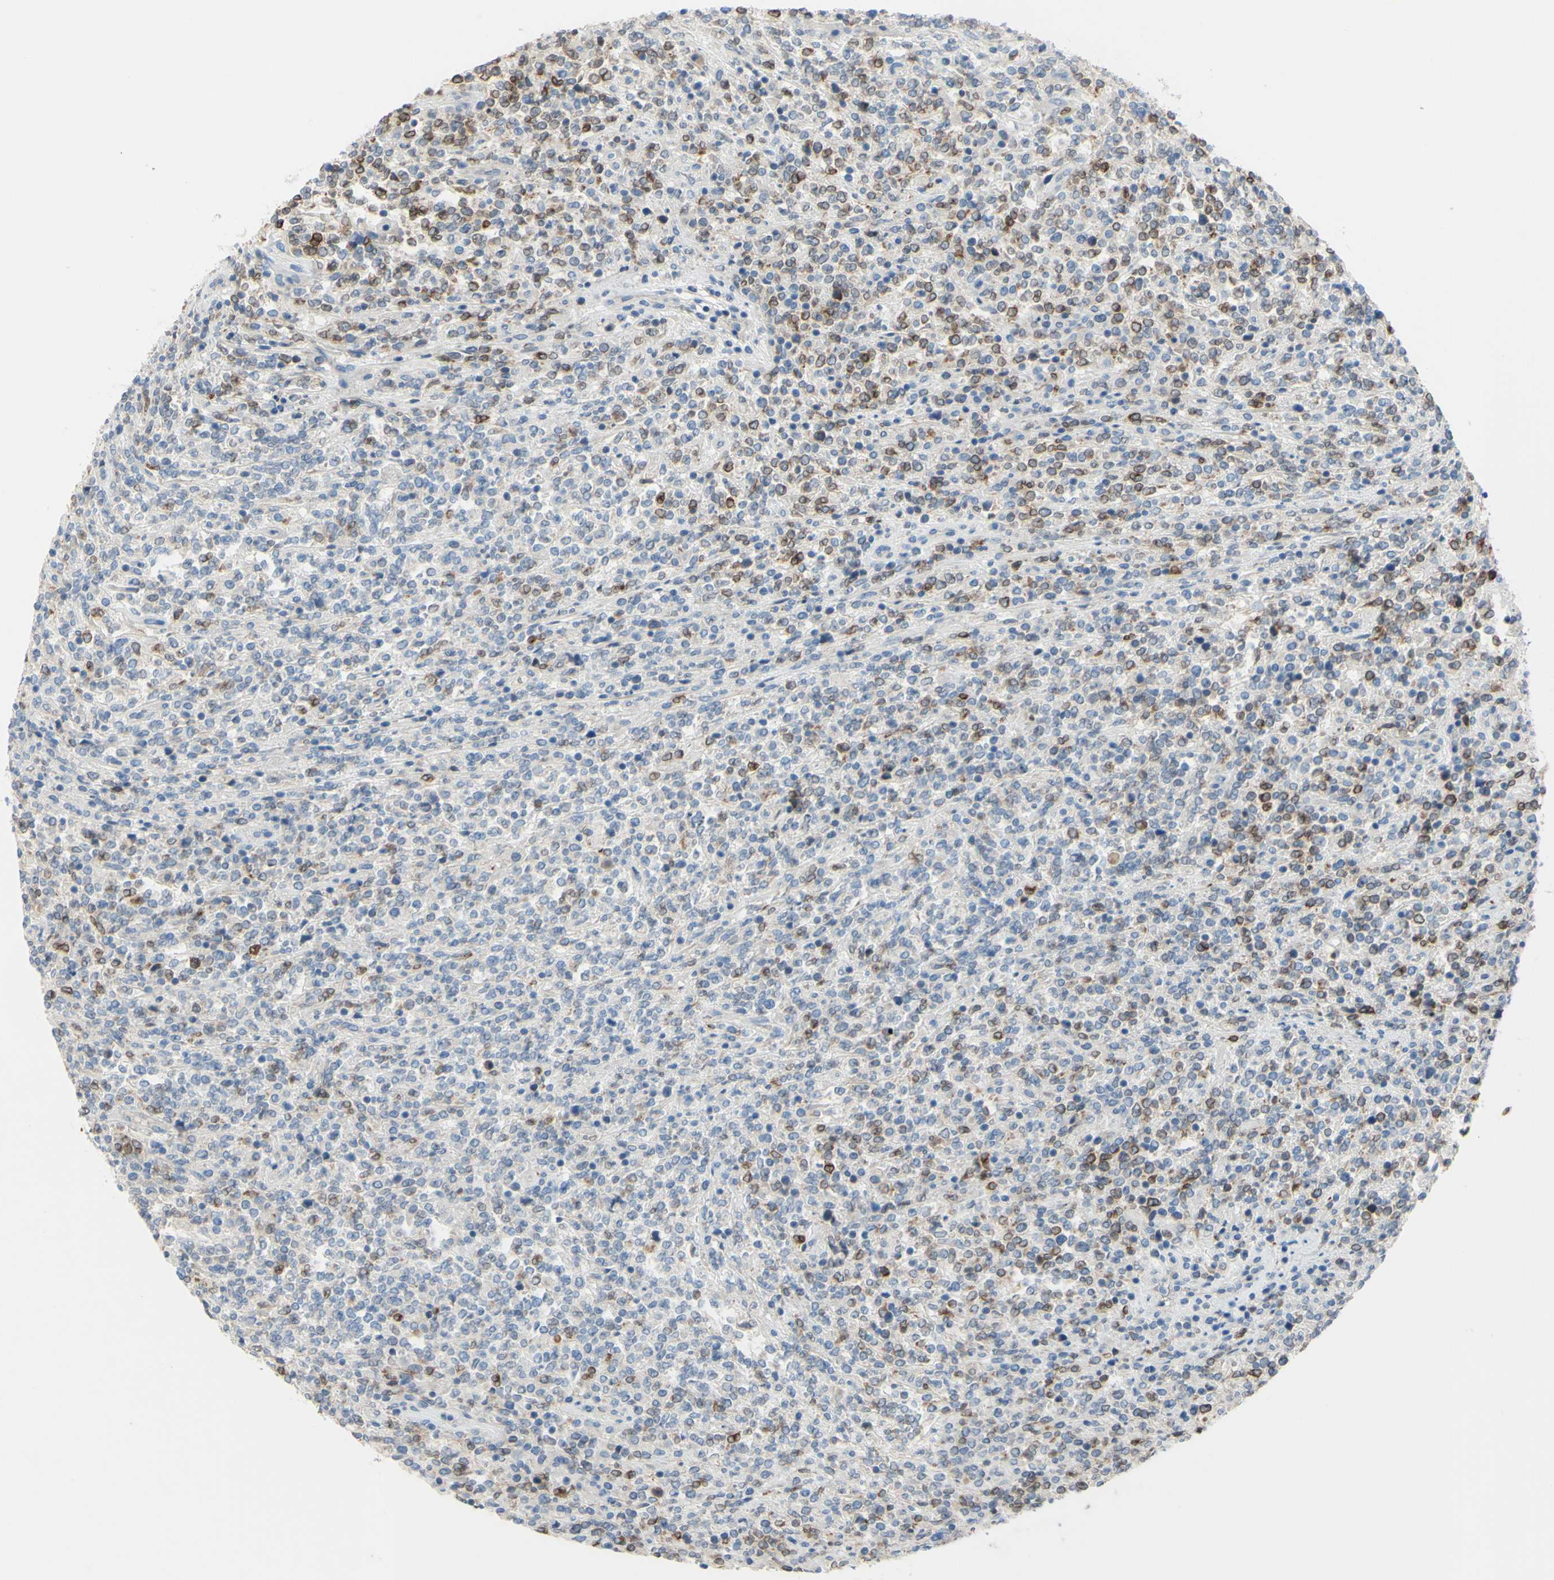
{"staining": {"intensity": "moderate", "quantity": "<25%", "location": "cytoplasmic/membranous"}, "tissue": "lymphoma", "cell_type": "Tumor cells", "image_type": "cancer", "snomed": [{"axis": "morphology", "description": "Malignant lymphoma, non-Hodgkin's type, High grade"}, {"axis": "topography", "description": "Soft tissue"}], "caption": "A brown stain highlights moderate cytoplasmic/membranous positivity of a protein in lymphoma tumor cells. (DAB IHC, brown staining for protein, blue staining for nuclei).", "gene": "FDFT1", "patient": {"sex": "male", "age": 18}}